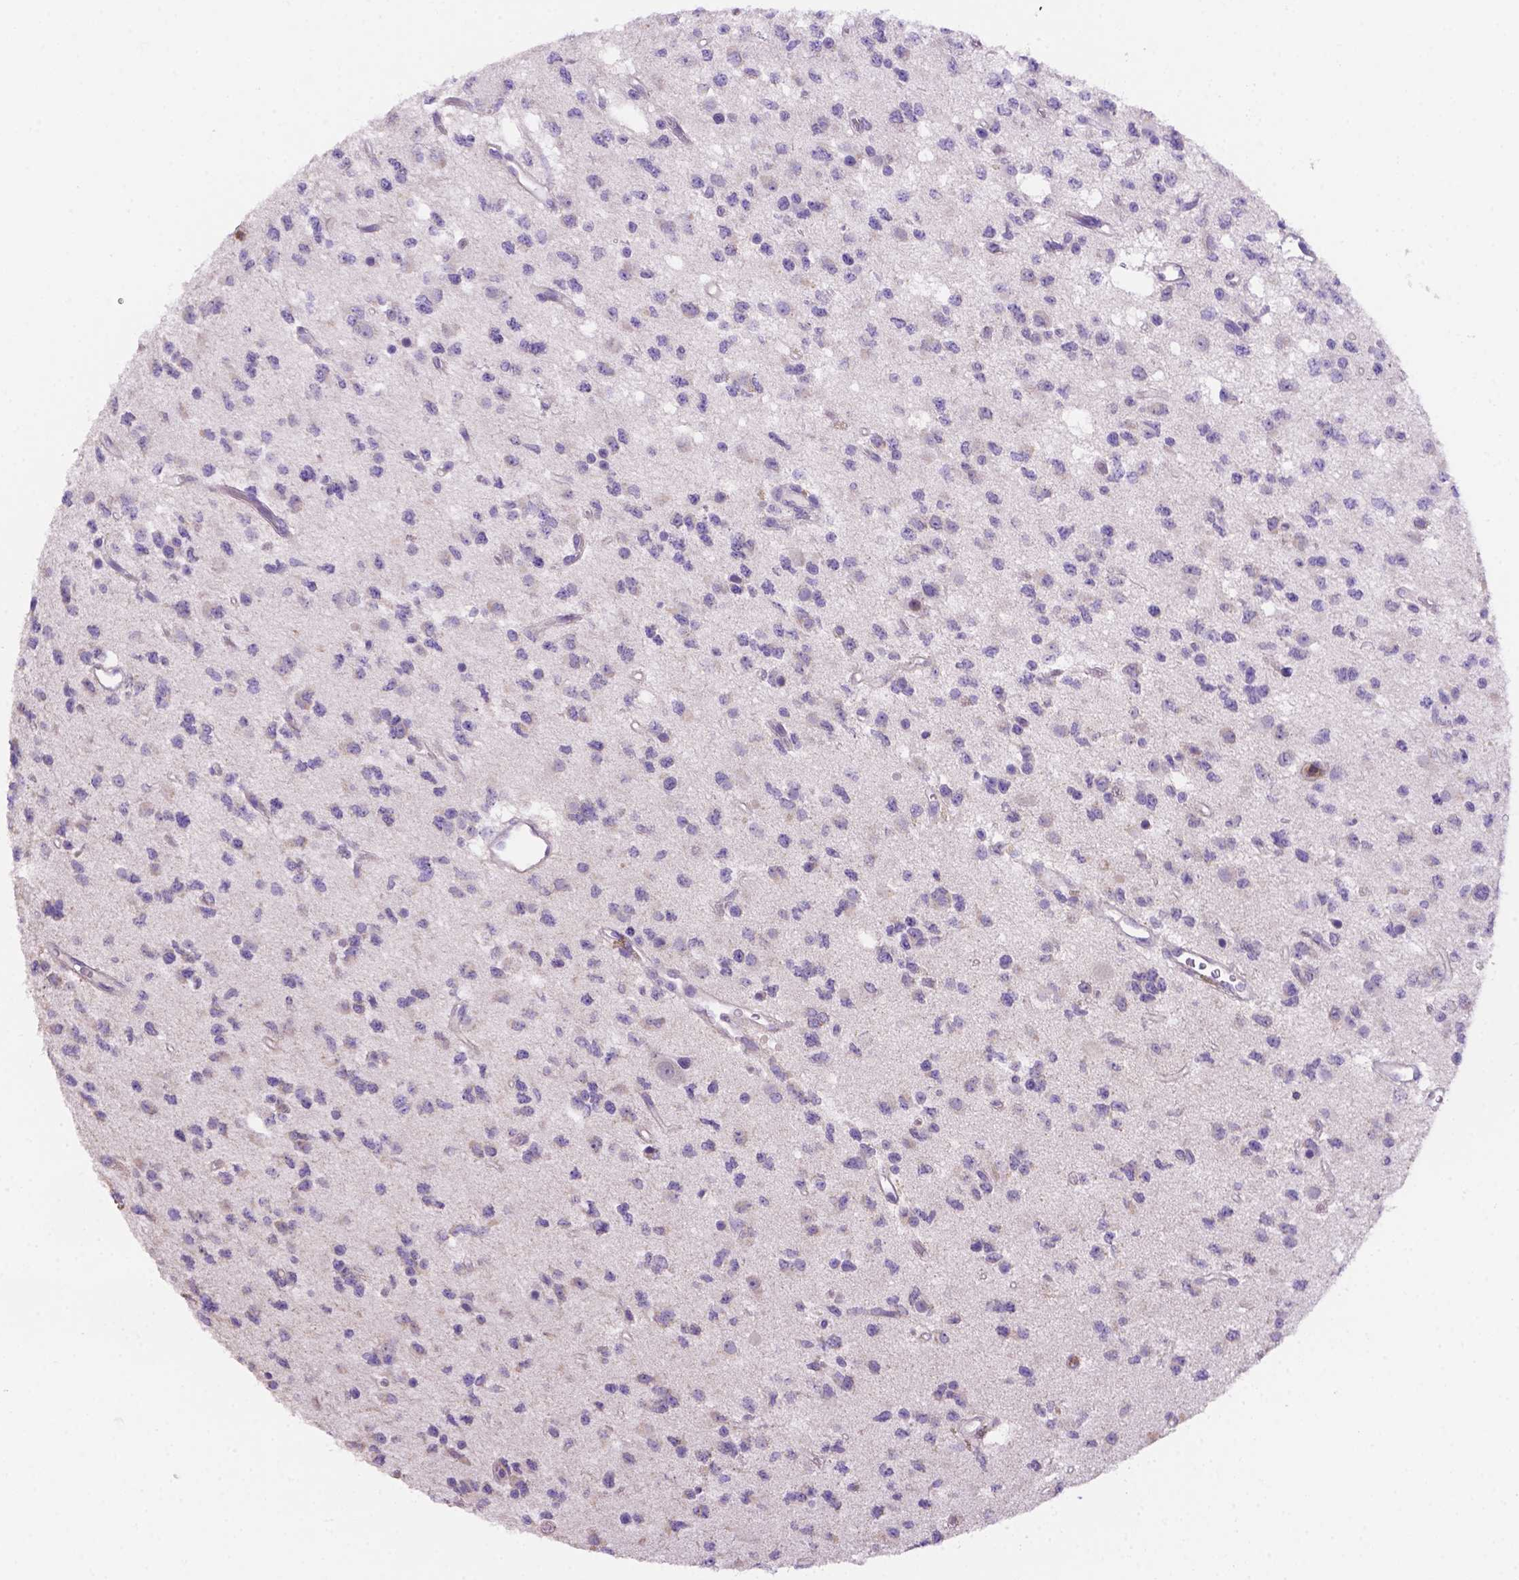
{"staining": {"intensity": "negative", "quantity": "none", "location": "none"}, "tissue": "glioma", "cell_type": "Tumor cells", "image_type": "cancer", "snomed": [{"axis": "morphology", "description": "Glioma, malignant, Low grade"}, {"axis": "topography", "description": "Brain"}], "caption": "Human glioma stained for a protein using immunohistochemistry (IHC) displays no staining in tumor cells.", "gene": "NXPE2", "patient": {"sex": "female", "age": 45}}